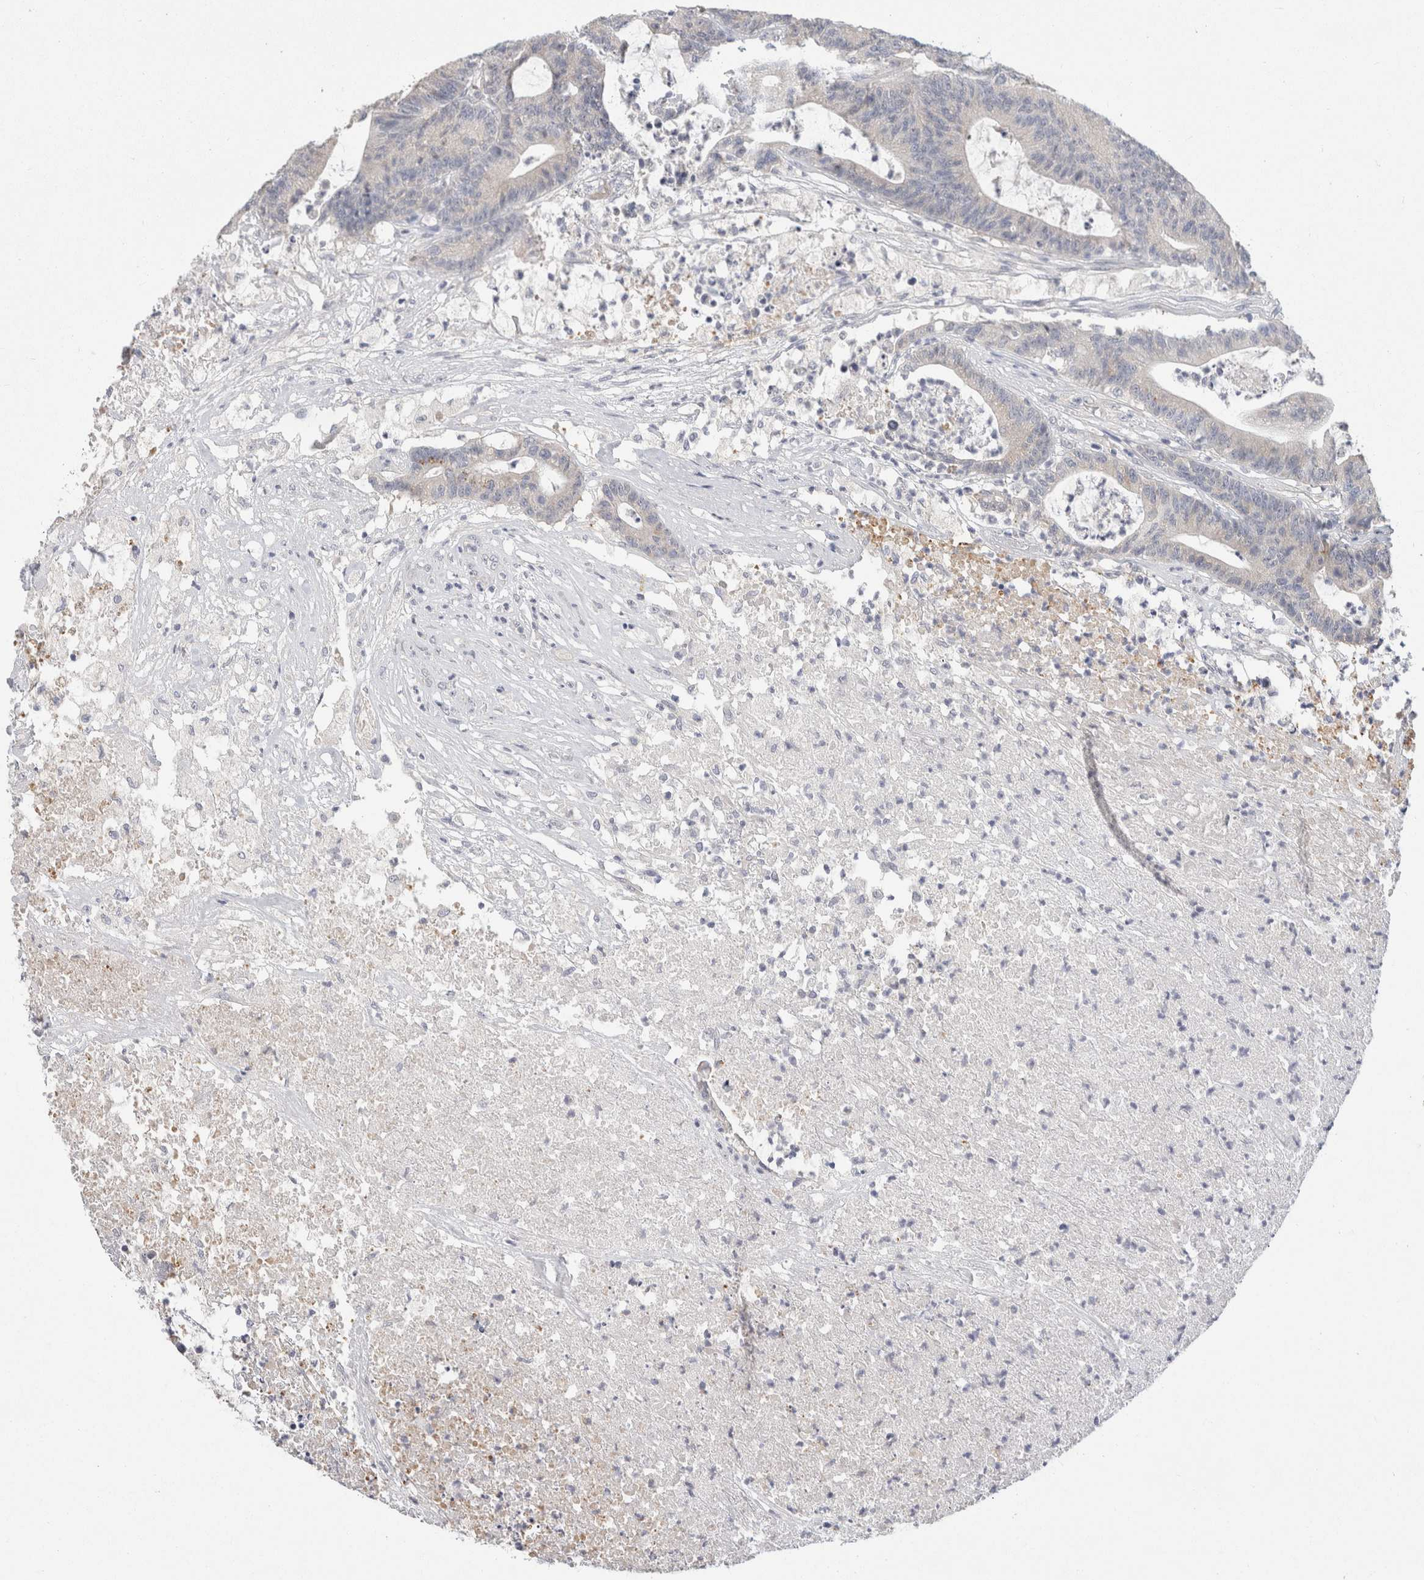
{"staining": {"intensity": "negative", "quantity": "none", "location": "none"}, "tissue": "colorectal cancer", "cell_type": "Tumor cells", "image_type": "cancer", "snomed": [{"axis": "morphology", "description": "Adenocarcinoma, NOS"}, {"axis": "topography", "description": "Colon"}], "caption": "DAB immunohistochemical staining of colorectal cancer (adenocarcinoma) exhibits no significant positivity in tumor cells.", "gene": "CHRM4", "patient": {"sex": "female", "age": 84}}